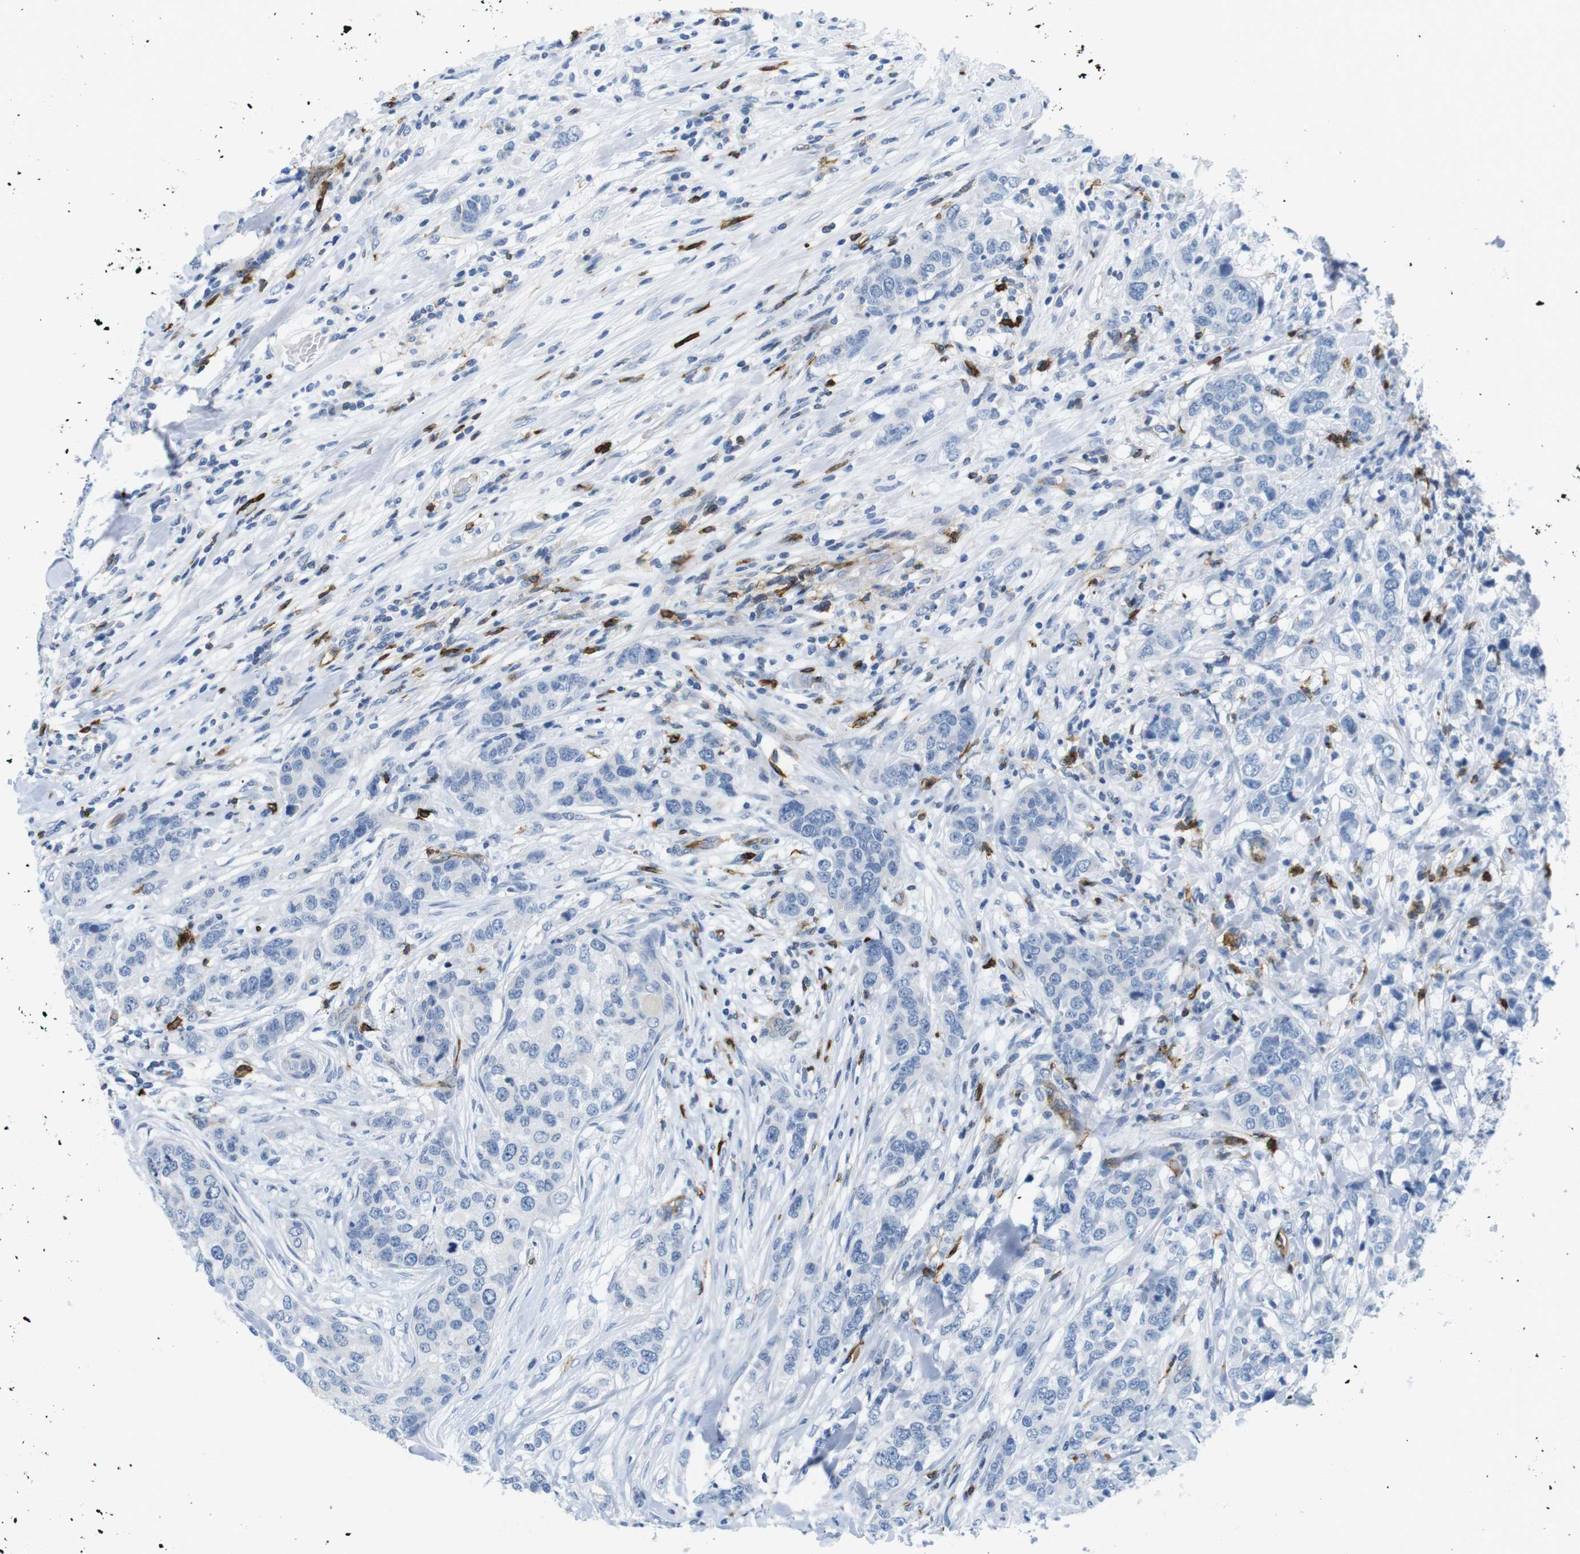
{"staining": {"intensity": "negative", "quantity": "none", "location": "none"}, "tissue": "breast cancer", "cell_type": "Tumor cells", "image_type": "cancer", "snomed": [{"axis": "morphology", "description": "Lobular carcinoma"}, {"axis": "topography", "description": "Breast"}], "caption": "Tumor cells show no significant protein expression in breast cancer (lobular carcinoma).", "gene": "TNFRSF4", "patient": {"sex": "female", "age": 59}}